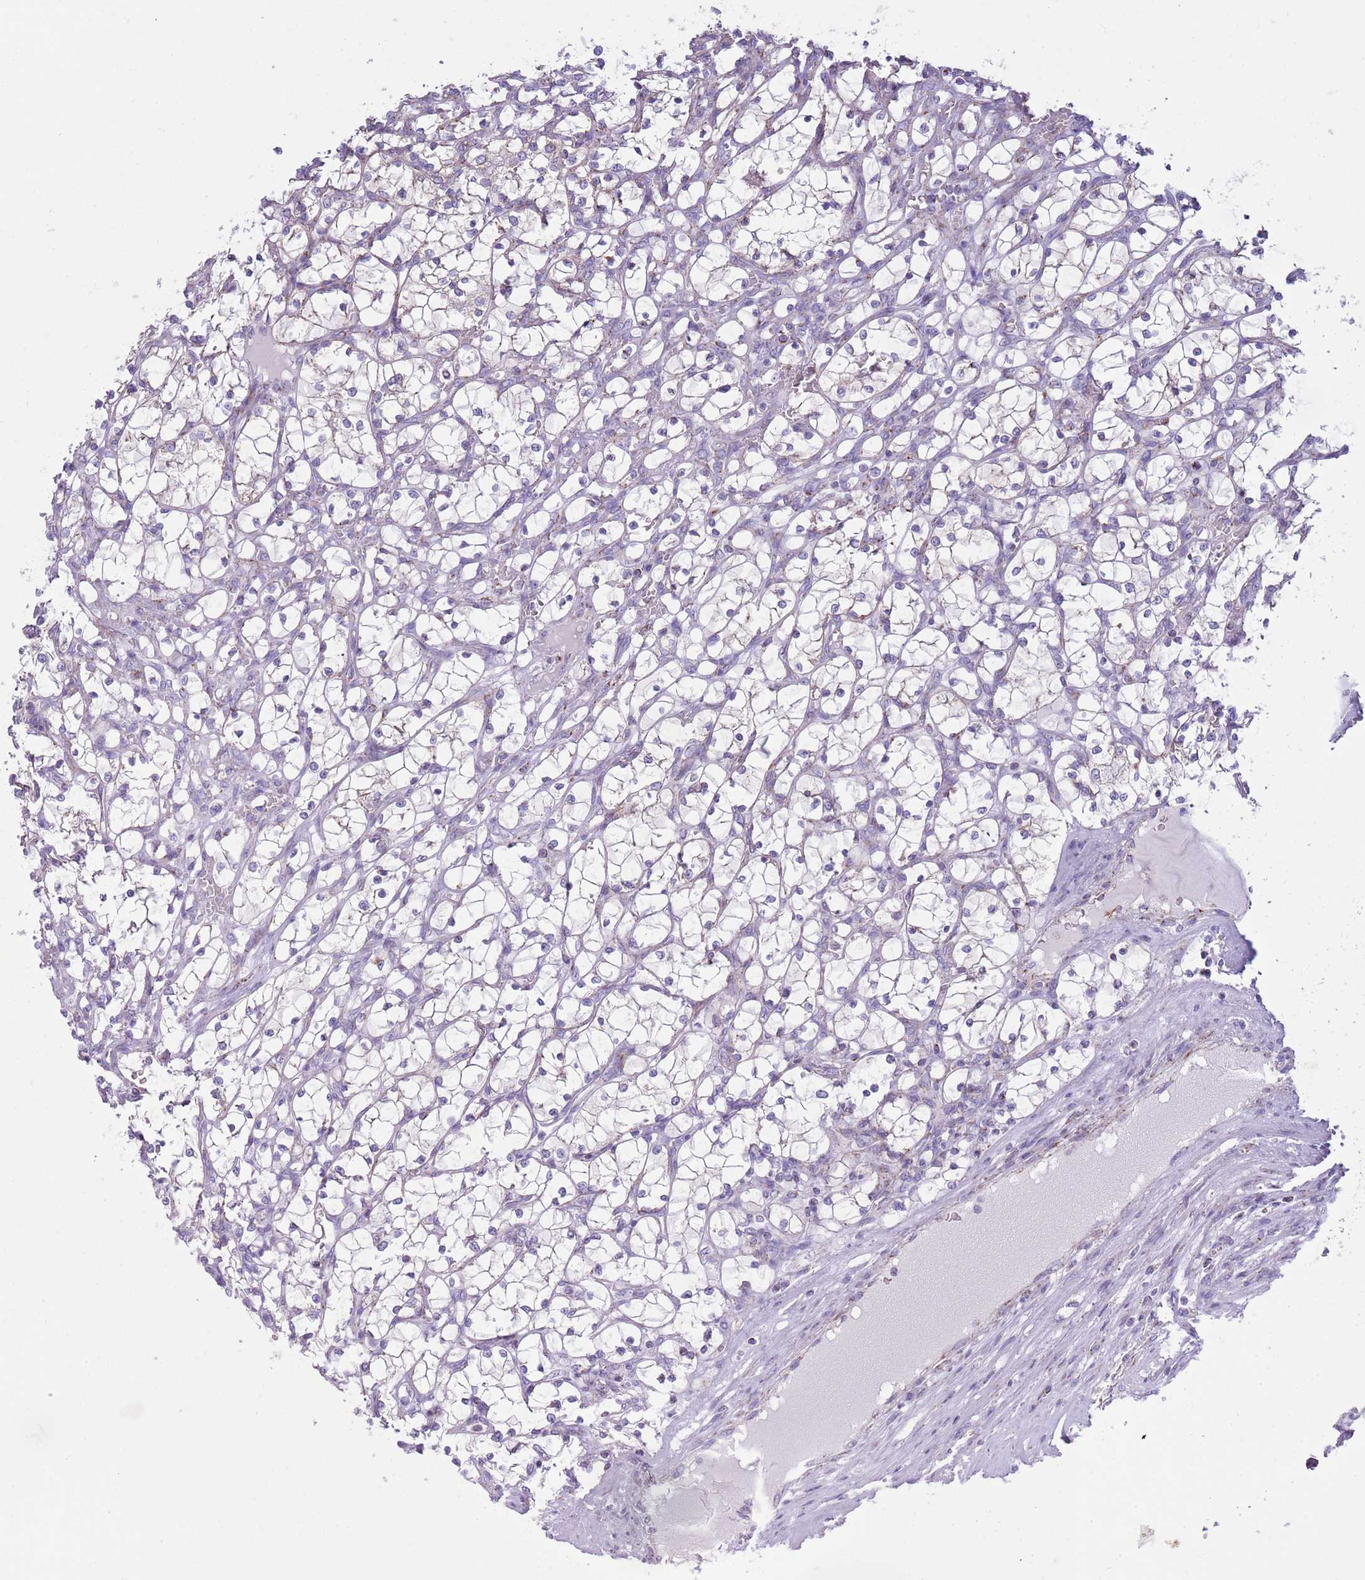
{"staining": {"intensity": "negative", "quantity": "none", "location": "none"}, "tissue": "renal cancer", "cell_type": "Tumor cells", "image_type": "cancer", "snomed": [{"axis": "morphology", "description": "Adenocarcinoma, NOS"}, {"axis": "topography", "description": "Kidney"}], "caption": "Immunohistochemistry (IHC) histopathology image of neoplastic tissue: renal cancer (adenocarcinoma) stained with DAB (3,3'-diaminobenzidine) demonstrates no significant protein expression in tumor cells. (Stains: DAB (3,3'-diaminobenzidine) immunohistochemistry (IHC) with hematoxylin counter stain, Microscopy: brightfield microscopy at high magnification).", "gene": "ATP6V1B1", "patient": {"sex": "female", "age": 69}}